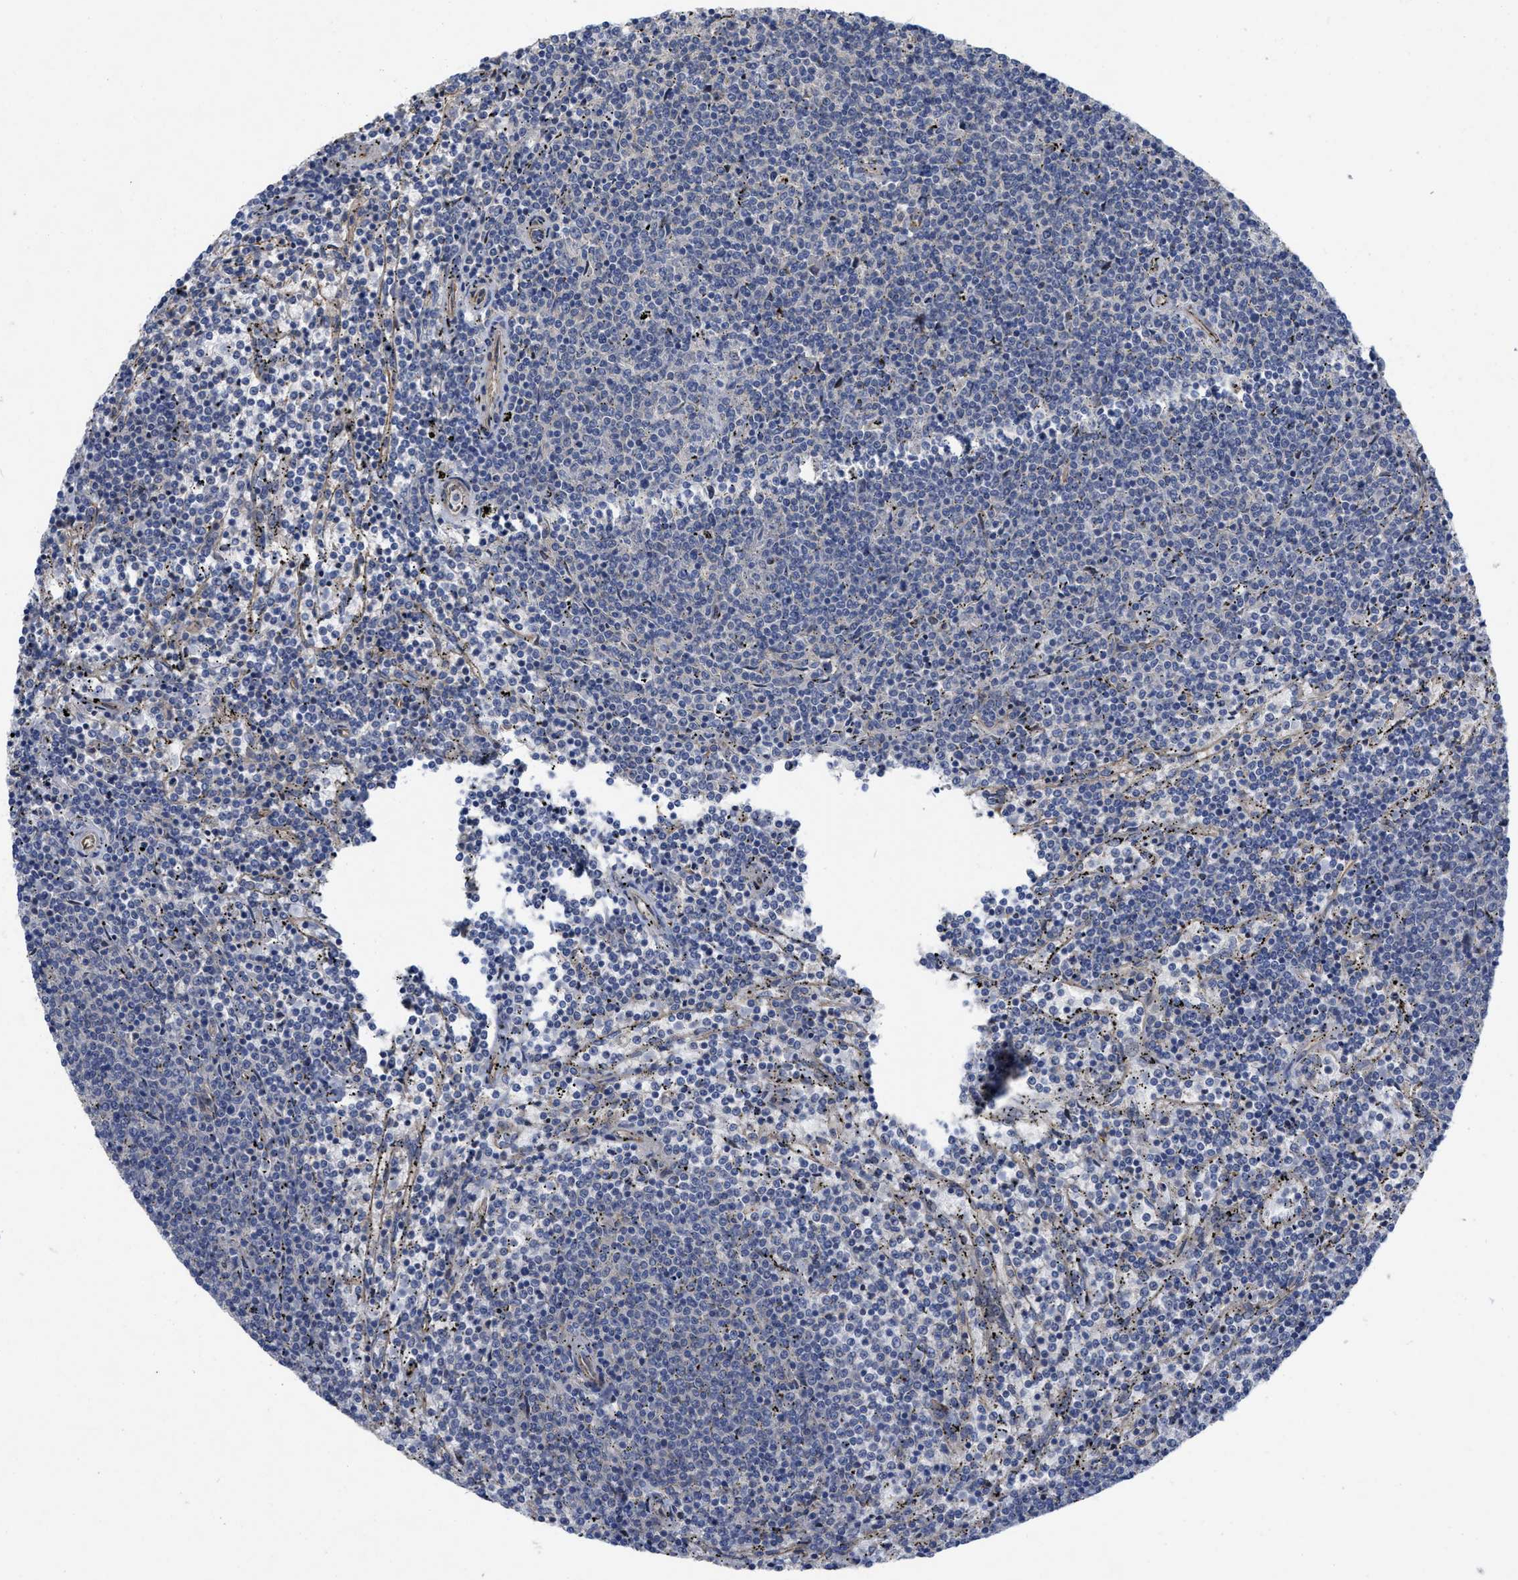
{"staining": {"intensity": "negative", "quantity": "none", "location": "none"}, "tissue": "lymphoma", "cell_type": "Tumor cells", "image_type": "cancer", "snomed": [{"axis": "morphology", "description": "Malignant lymphoma, non-Hodgkin's type, Low grade"}, {"axis": "topography", "description": "Spleen"}], "caption": "Tumor cells are negative for brown protein staining in lymphoma.", "gene": "ARHGEF26", "patient": {"sex": "female", "age": 50}}